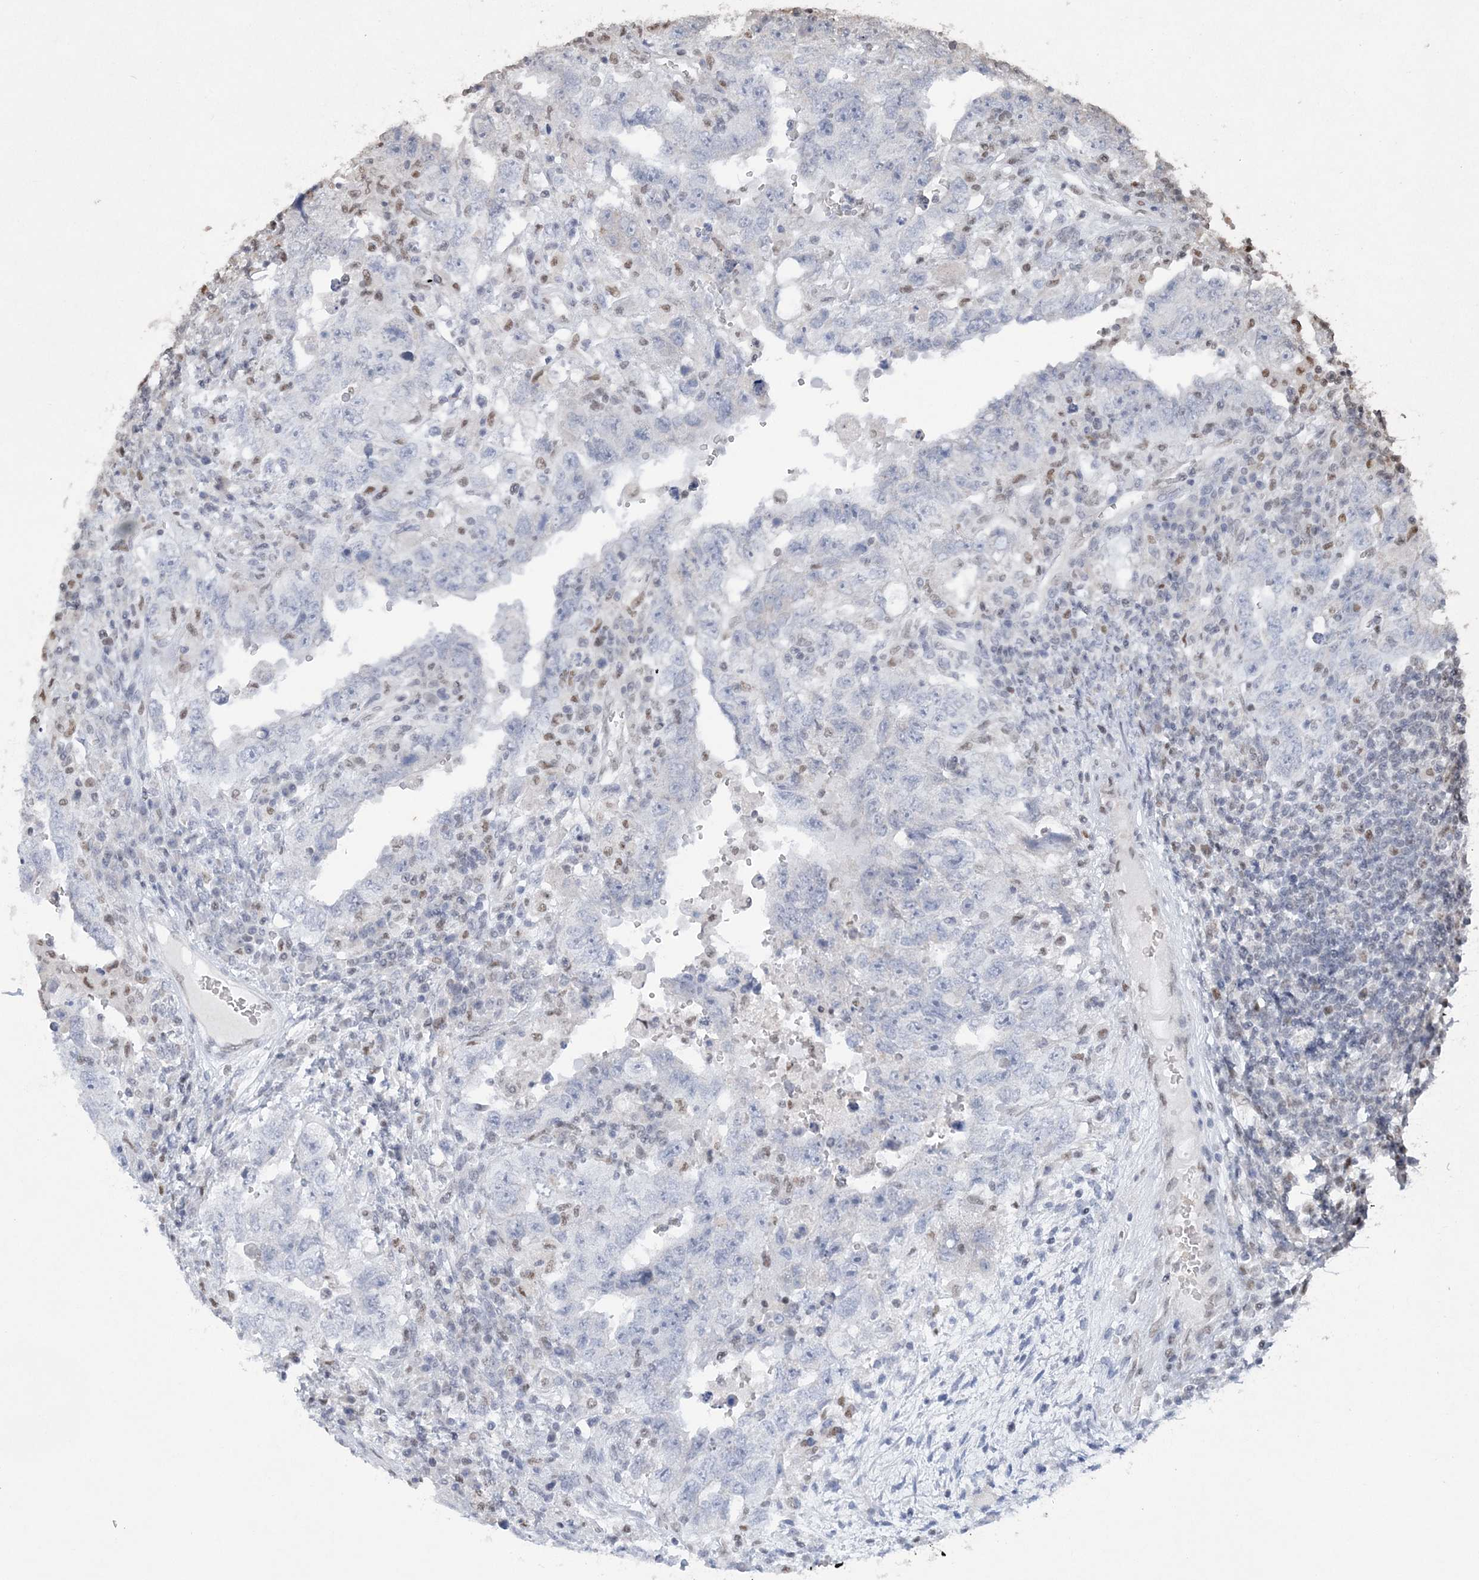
{"staining": {"intensity": "negative", "quantity": "none", "location": "none"}, "tissue": "testis cancer", "cell_type": "Tumor cells", "image_type": "cancer", "snomed": [{"axis": "morphology", "description": "Carcinoma, Embryonal, NOS"}, {"axis": "topography", "description": "Testis"}], "caption": "Immunohistochemistry histopathology image of testis cancer stained for a protein (brown), which exhibits no expression in tumor cells.", "gene": "ZBTB7A", "patient": {"sex": "male", "age": 26}}